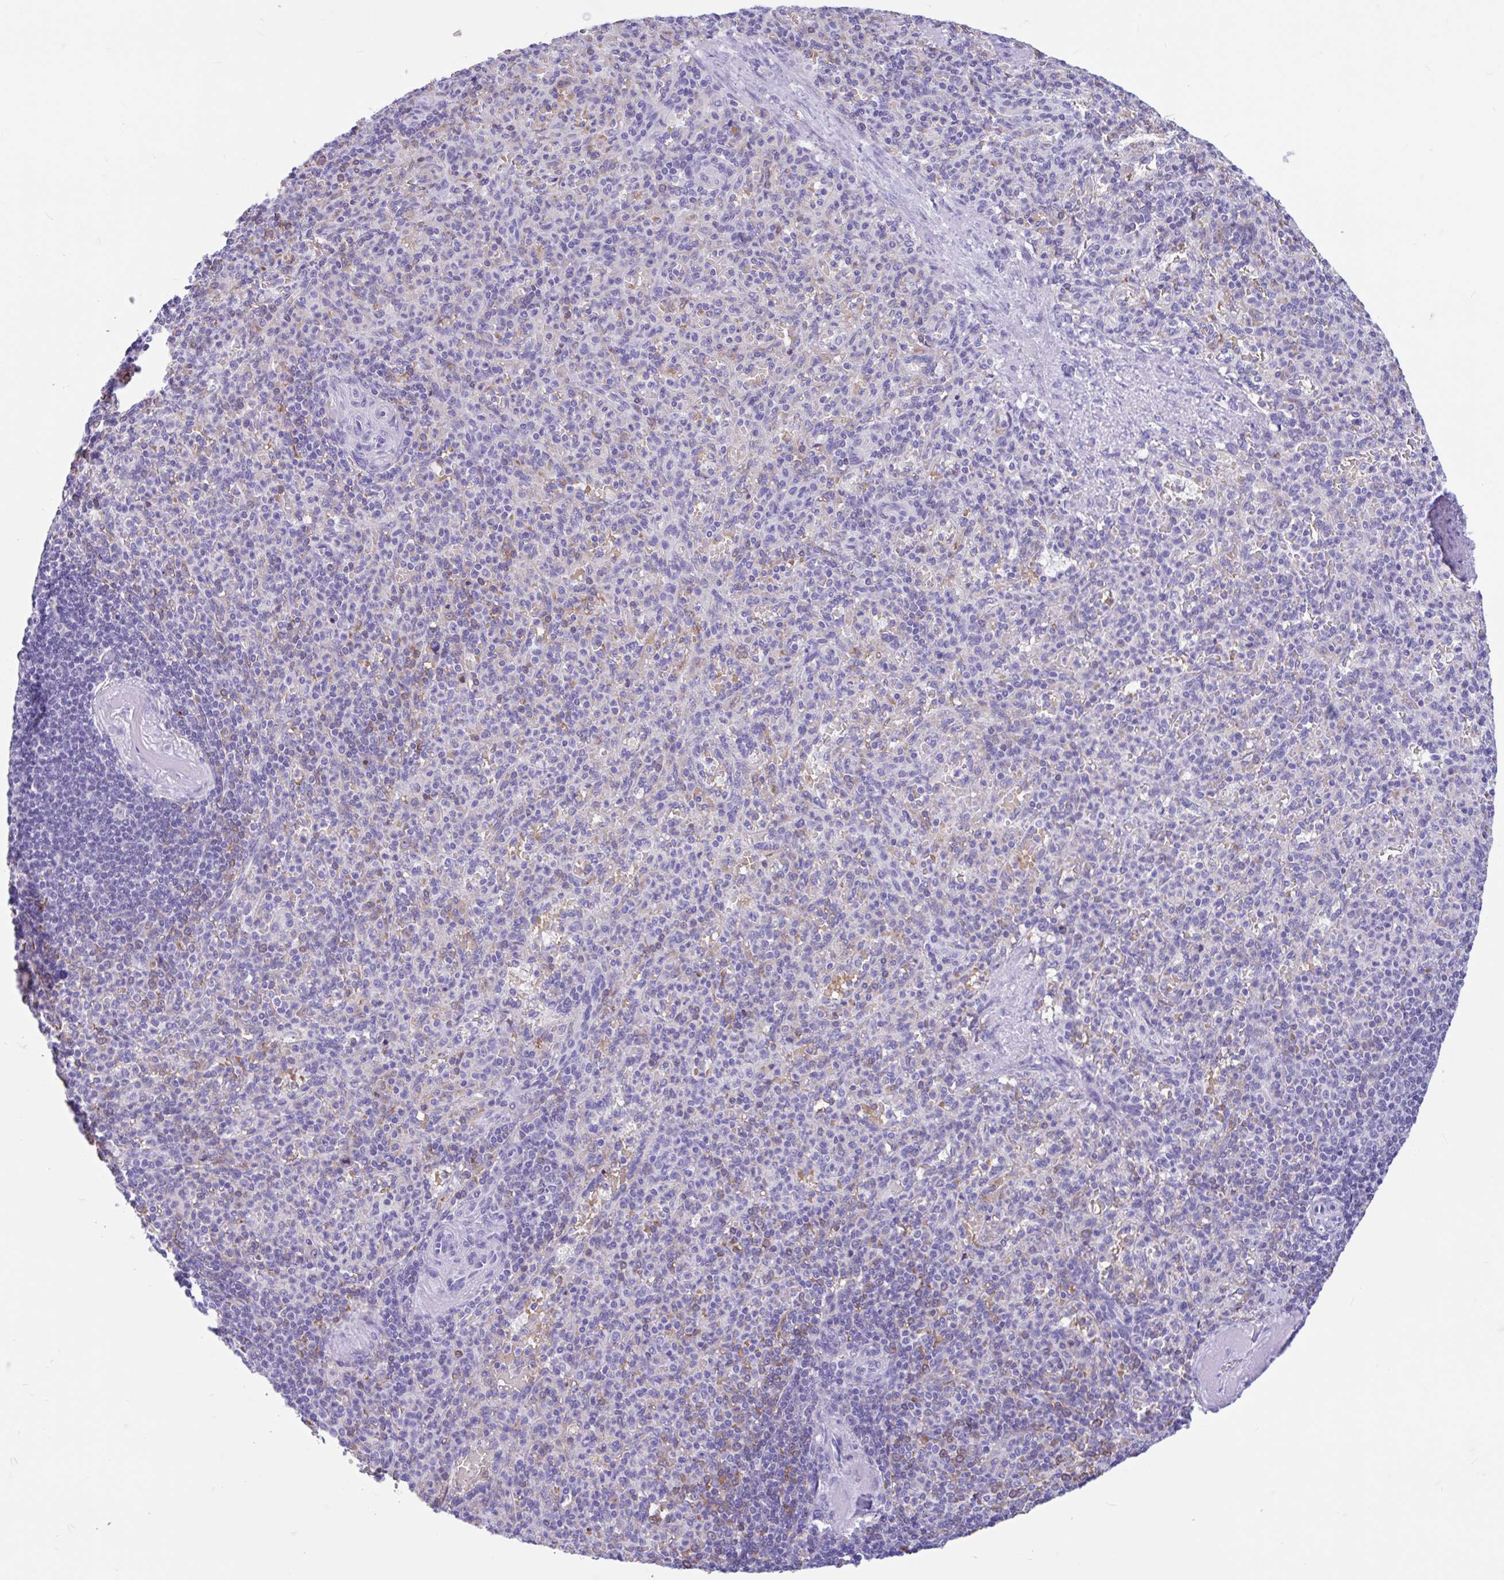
{"staining": {"intensity": "weak", "quantity": "<25%", "location": "cytoplasmic/membranous"}, "tissue": "spleen", "cell_type": "Cells in red pulp", "image_type": "normal", "snomed": [{"axis": "morphology", "description": "Normal tissue, NOS"}, {"axis": "topography", "description": "Spleen"}], "caption": "Photomicrograph shows no protein expression in cells in red pulp of normal spleen.", "gene": "TMEM79", "patient": {"sex": "female", "age": 74}}